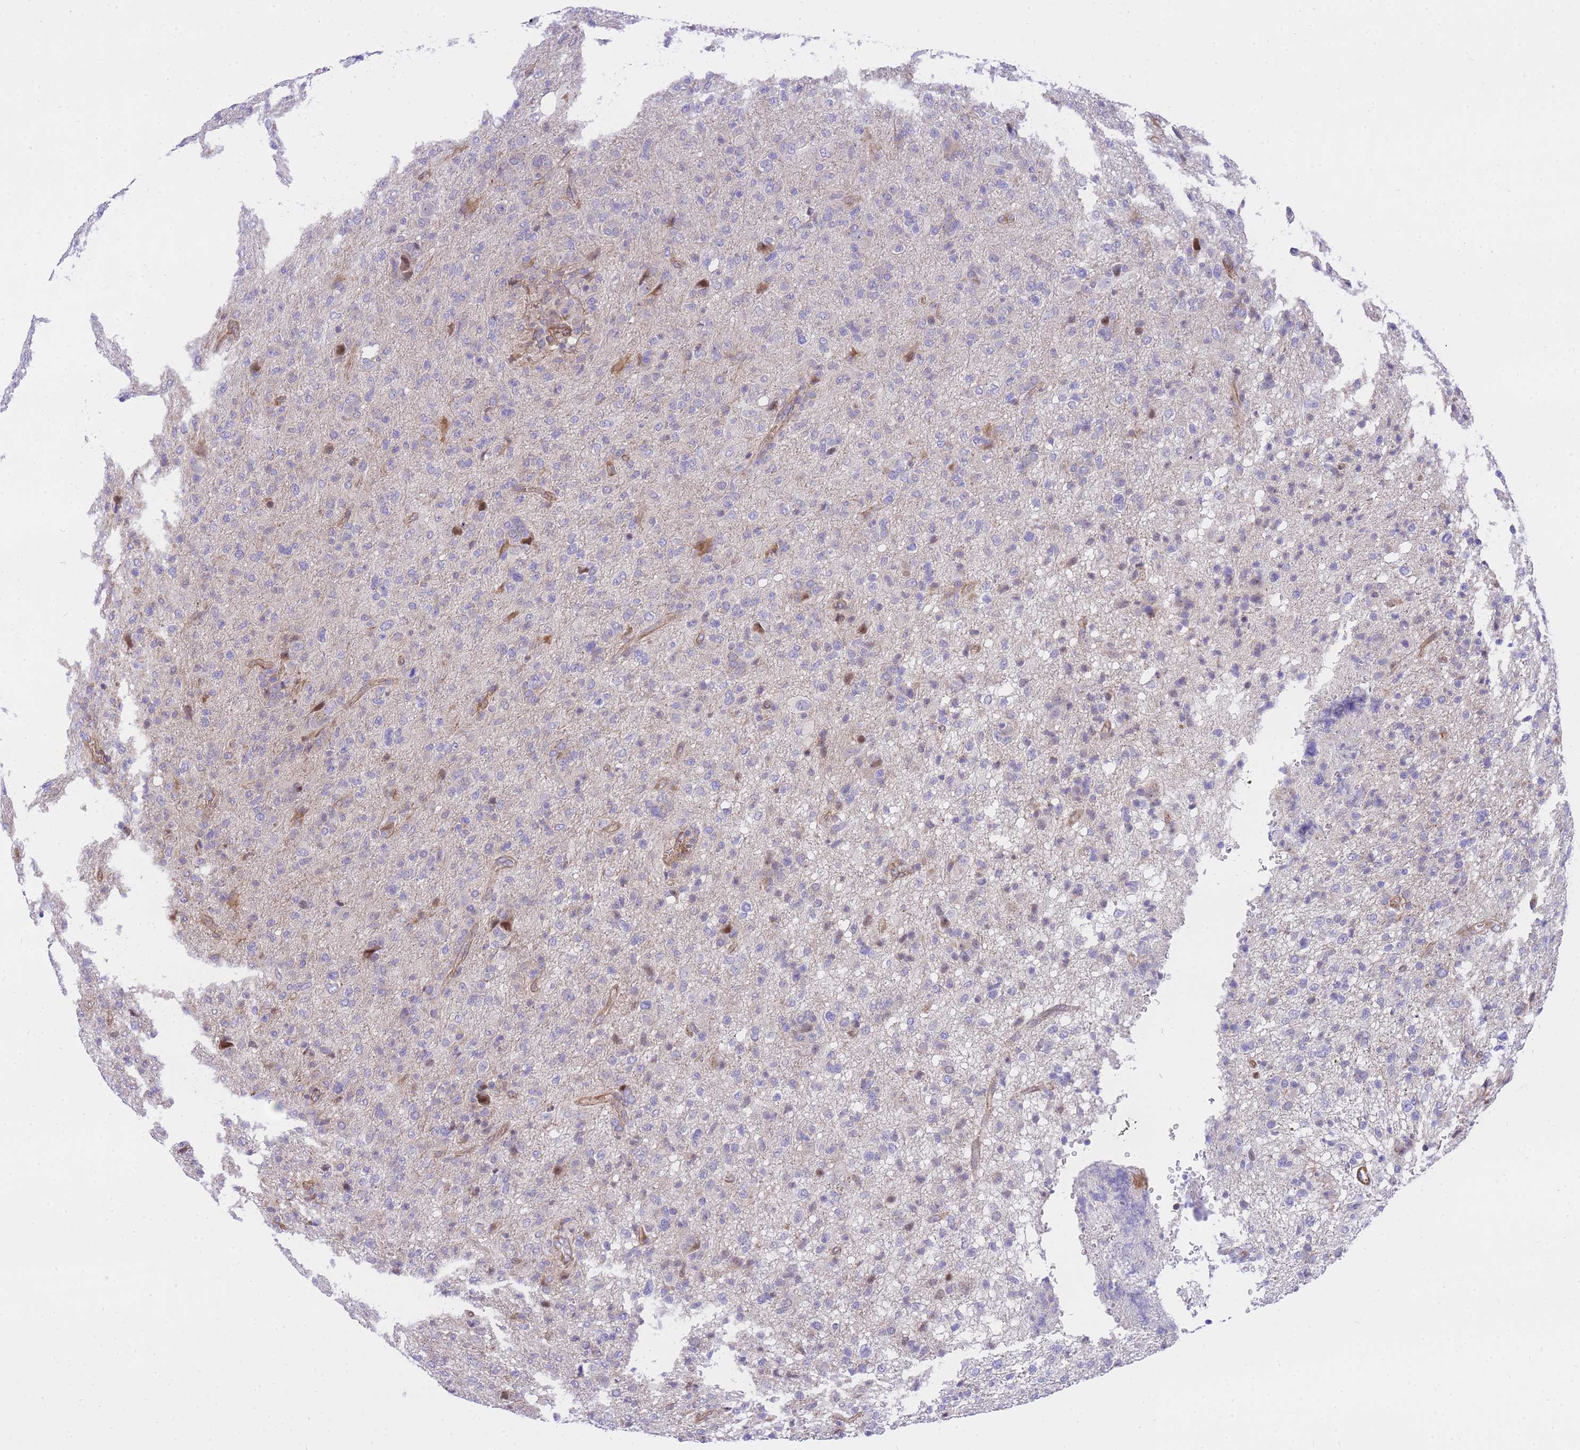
{"staining": {"intensity": "negative", "quantity": "none", "location": "none"}, "tissue": "glioma", "cell_type": "Tumor cells", "image_type": "cancer", "snomed": [{"axis": "morphology", "description": "Glioma, malignant, High grade"}, {"axis": "topography", "description": "Brain"}], "caption": "An immunohistochemistry (IHC) photomicrograph of malignant high-grade glioma is shown. There is no staining in tumor cells of malignant high-grade glioma.", "gene": "S100PBP", "patient": {"sex": "female", "age": 57}}